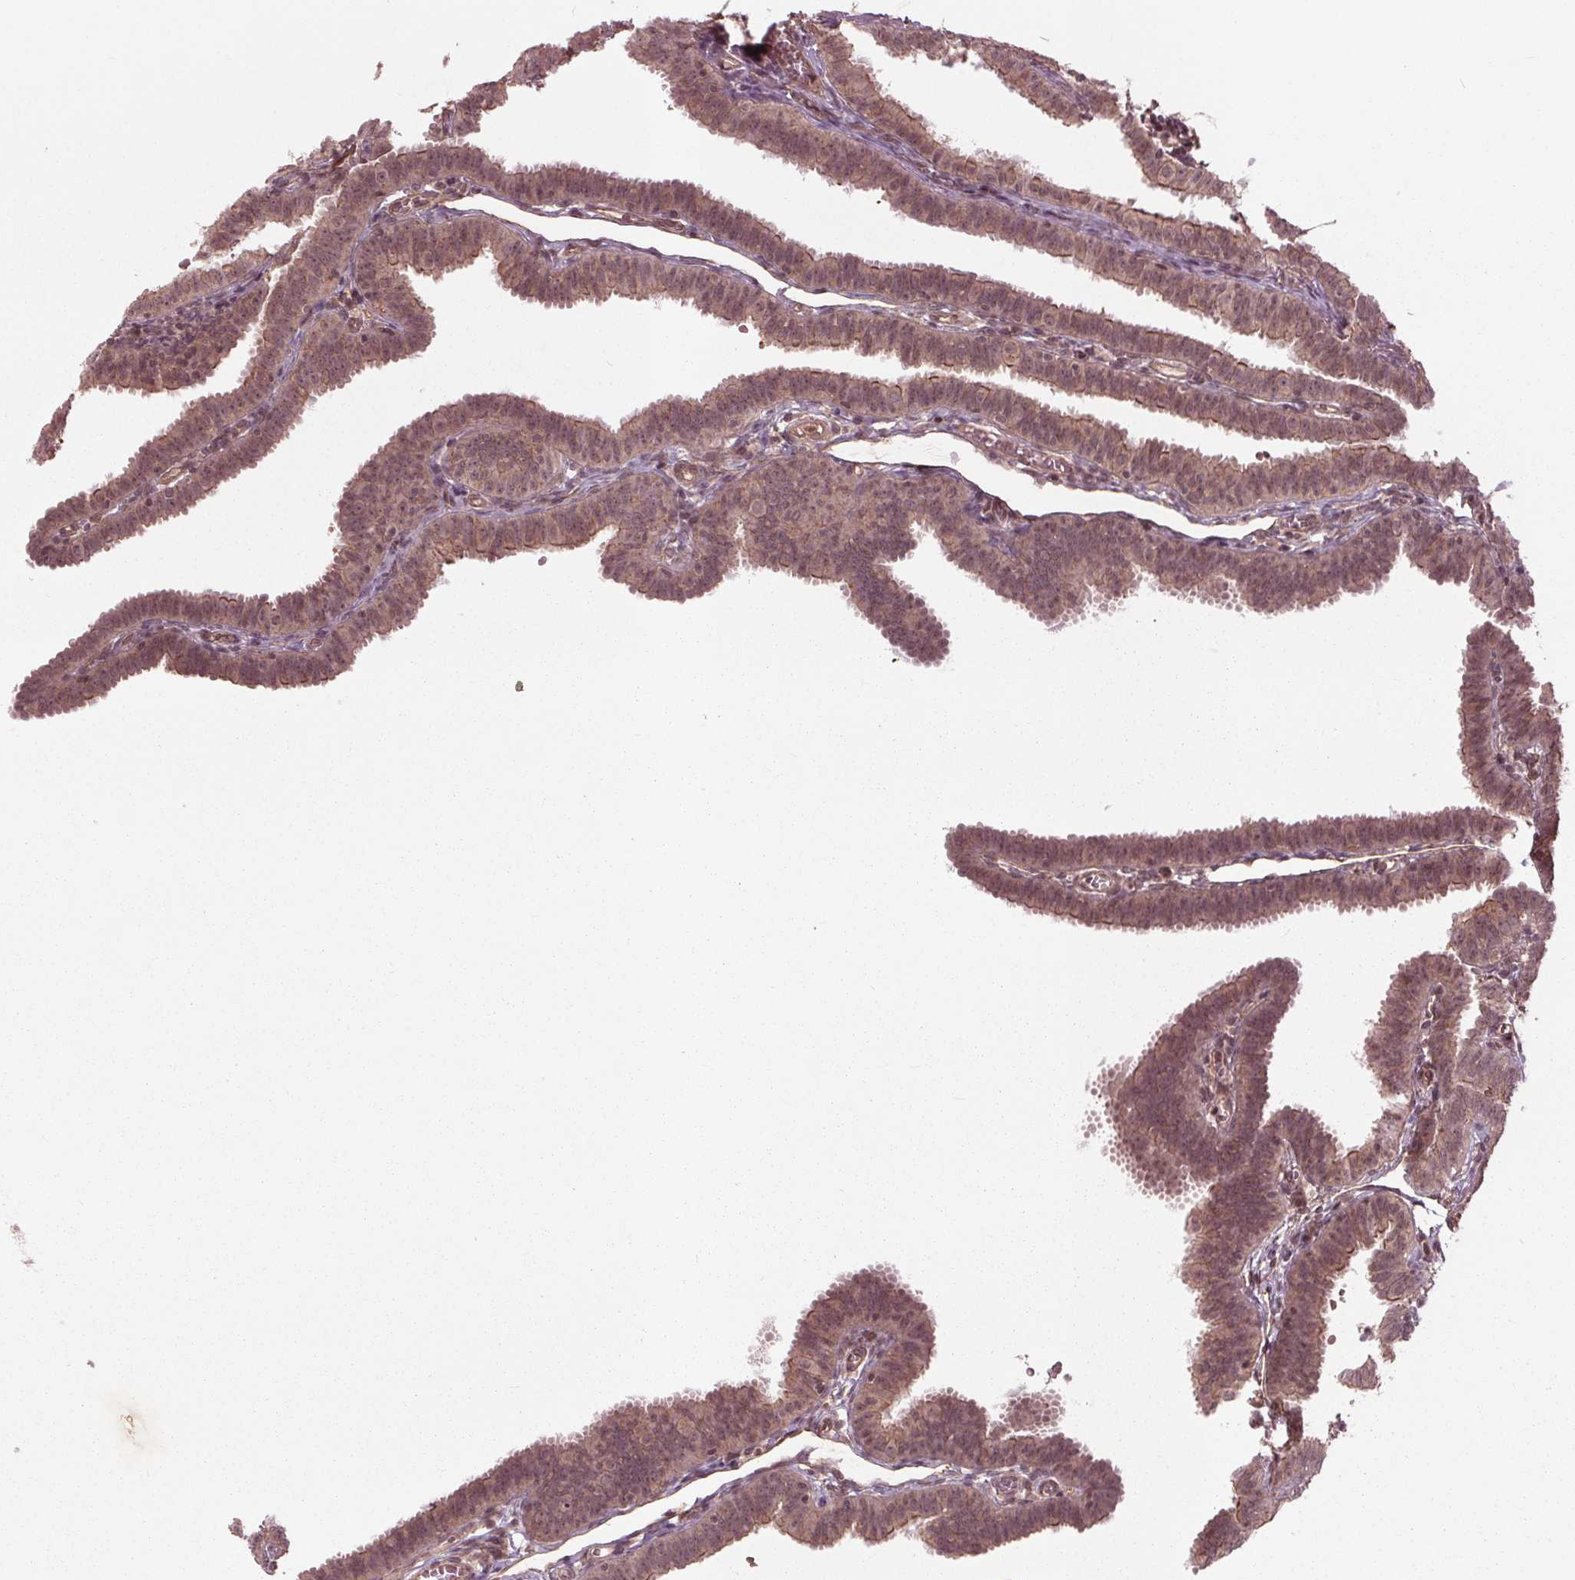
{"staining": {"intensity": "weak", "quantity": ">75%", "location": "cytoplasmic/membranous"}, "tissue": "fallopian tube", "cell_type": "Glandular cells", "image_type": "normal", "snomed": [{"axis": "morphology", "description": "Normal tissue, NOS"}, {"axis": "topography", "description": "Fallopian tube"}], "caption": "IHC photomicrograph of benign fallopian tube: human fallopian tube stained using immunohistochemistry exhibits low levels of weak protein expression localized specifically in the cytoplasmic/membranous of glandular cells, appearing as a cytoplasmic/membranous brown color.", "gene": "BTBD1", "patient": {"sex": "female", "age": 25}}